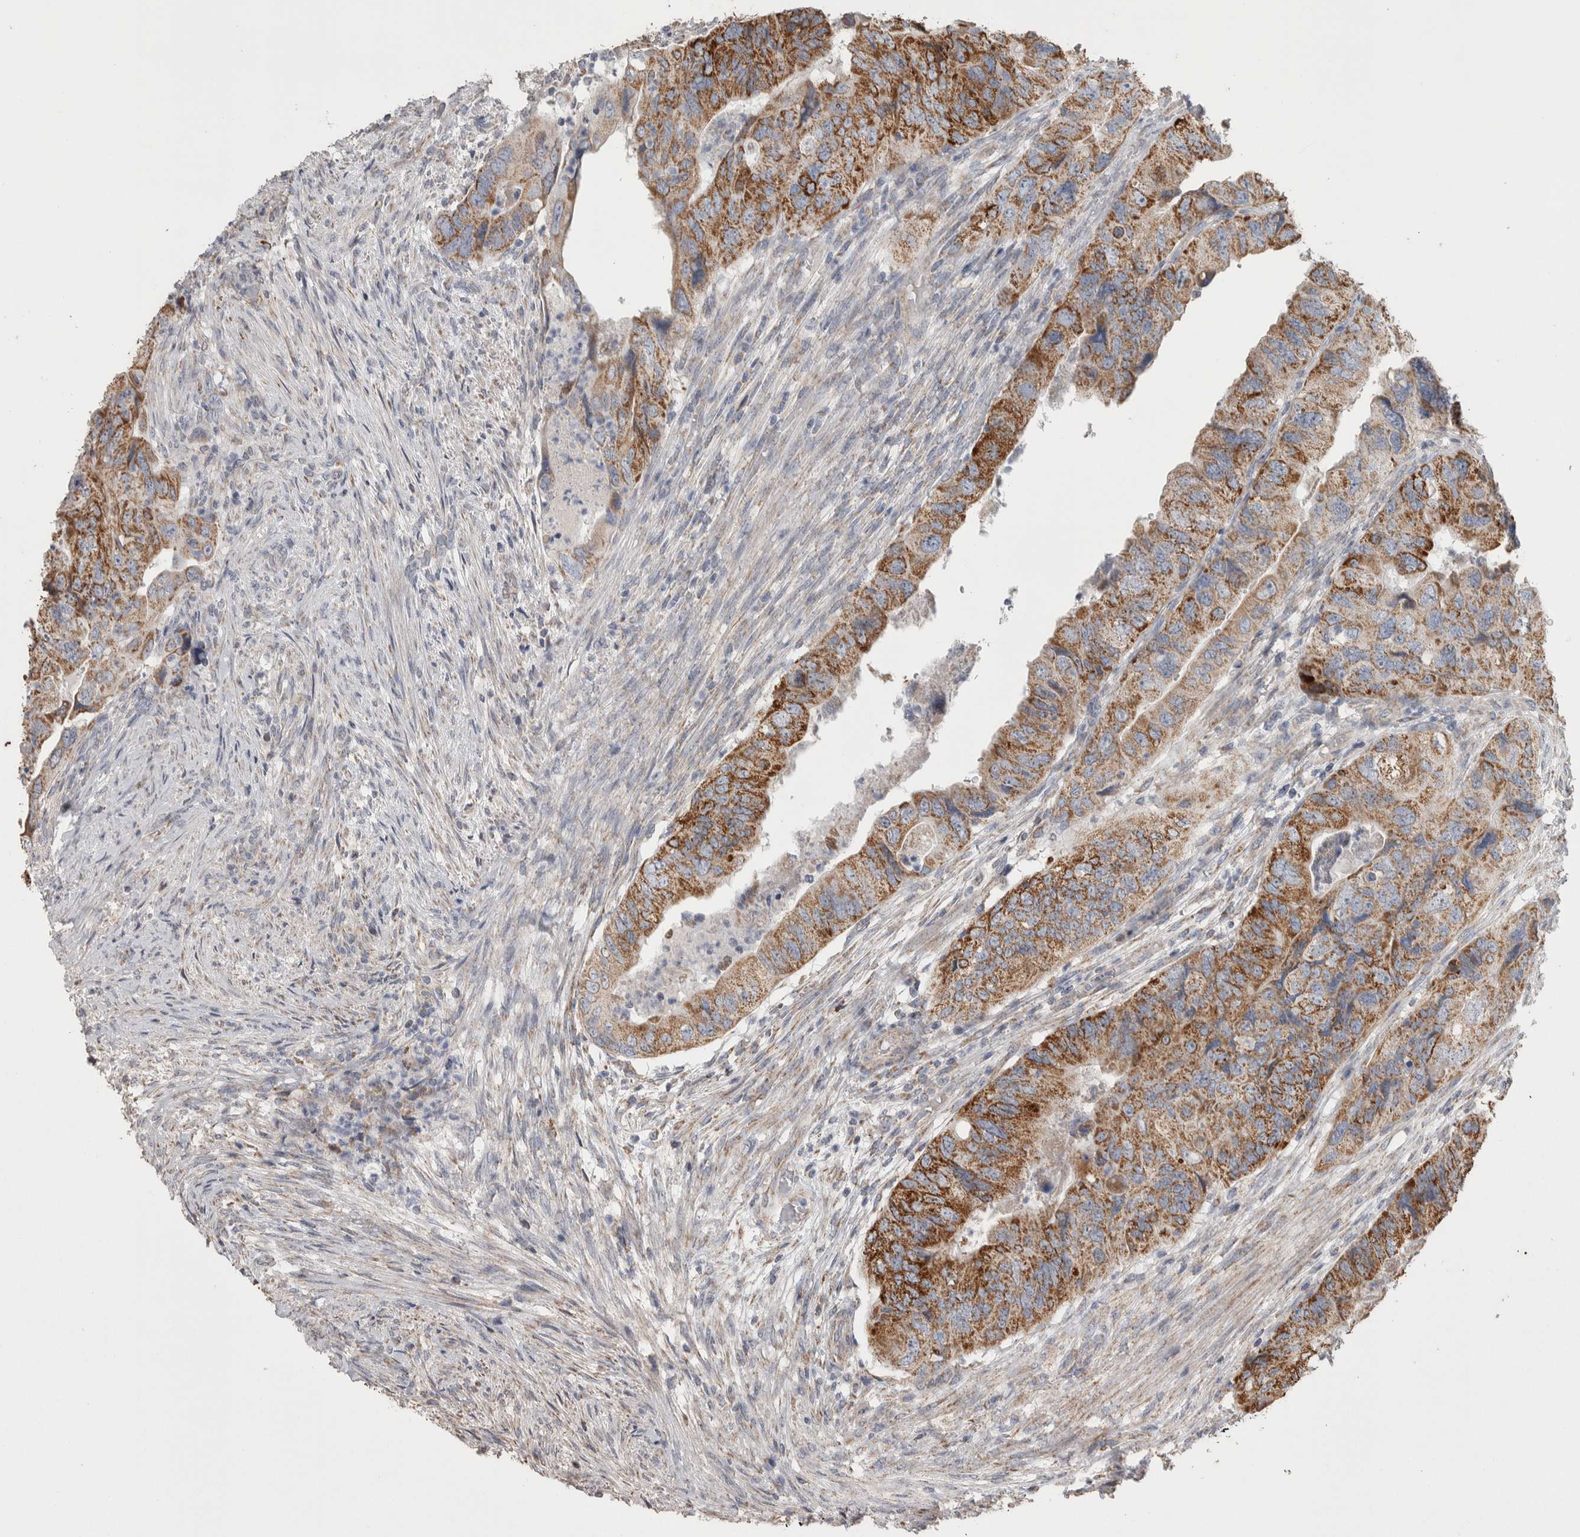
{"staining": {"intensity": "moderate", "quantity": ">75%", "location": "cytoplasmic/membranous"}, "tissue": "colorectal cancer", "cell_type": "Tumor cells", "image_type": "cancer", "snomed": [{"axis": "morphology", "description": "Adenocarcinoma, NOS"}, {"axis": "topography", "description": "Rectum"}], "caption": "Immunohistochemistry photomicrograph of neoplastic tissue: colorectal cancer (adenocarcinoma) stained using immunohistochemistry demonstrates medium levels of moderate protein expression localized specifically in the cytoplasmic/membranous of tumor cells, appearing as a cytoplasmic/membranous brown color.", "gene": "SCO1", "patient": {"sex": "male", "age": 63}}